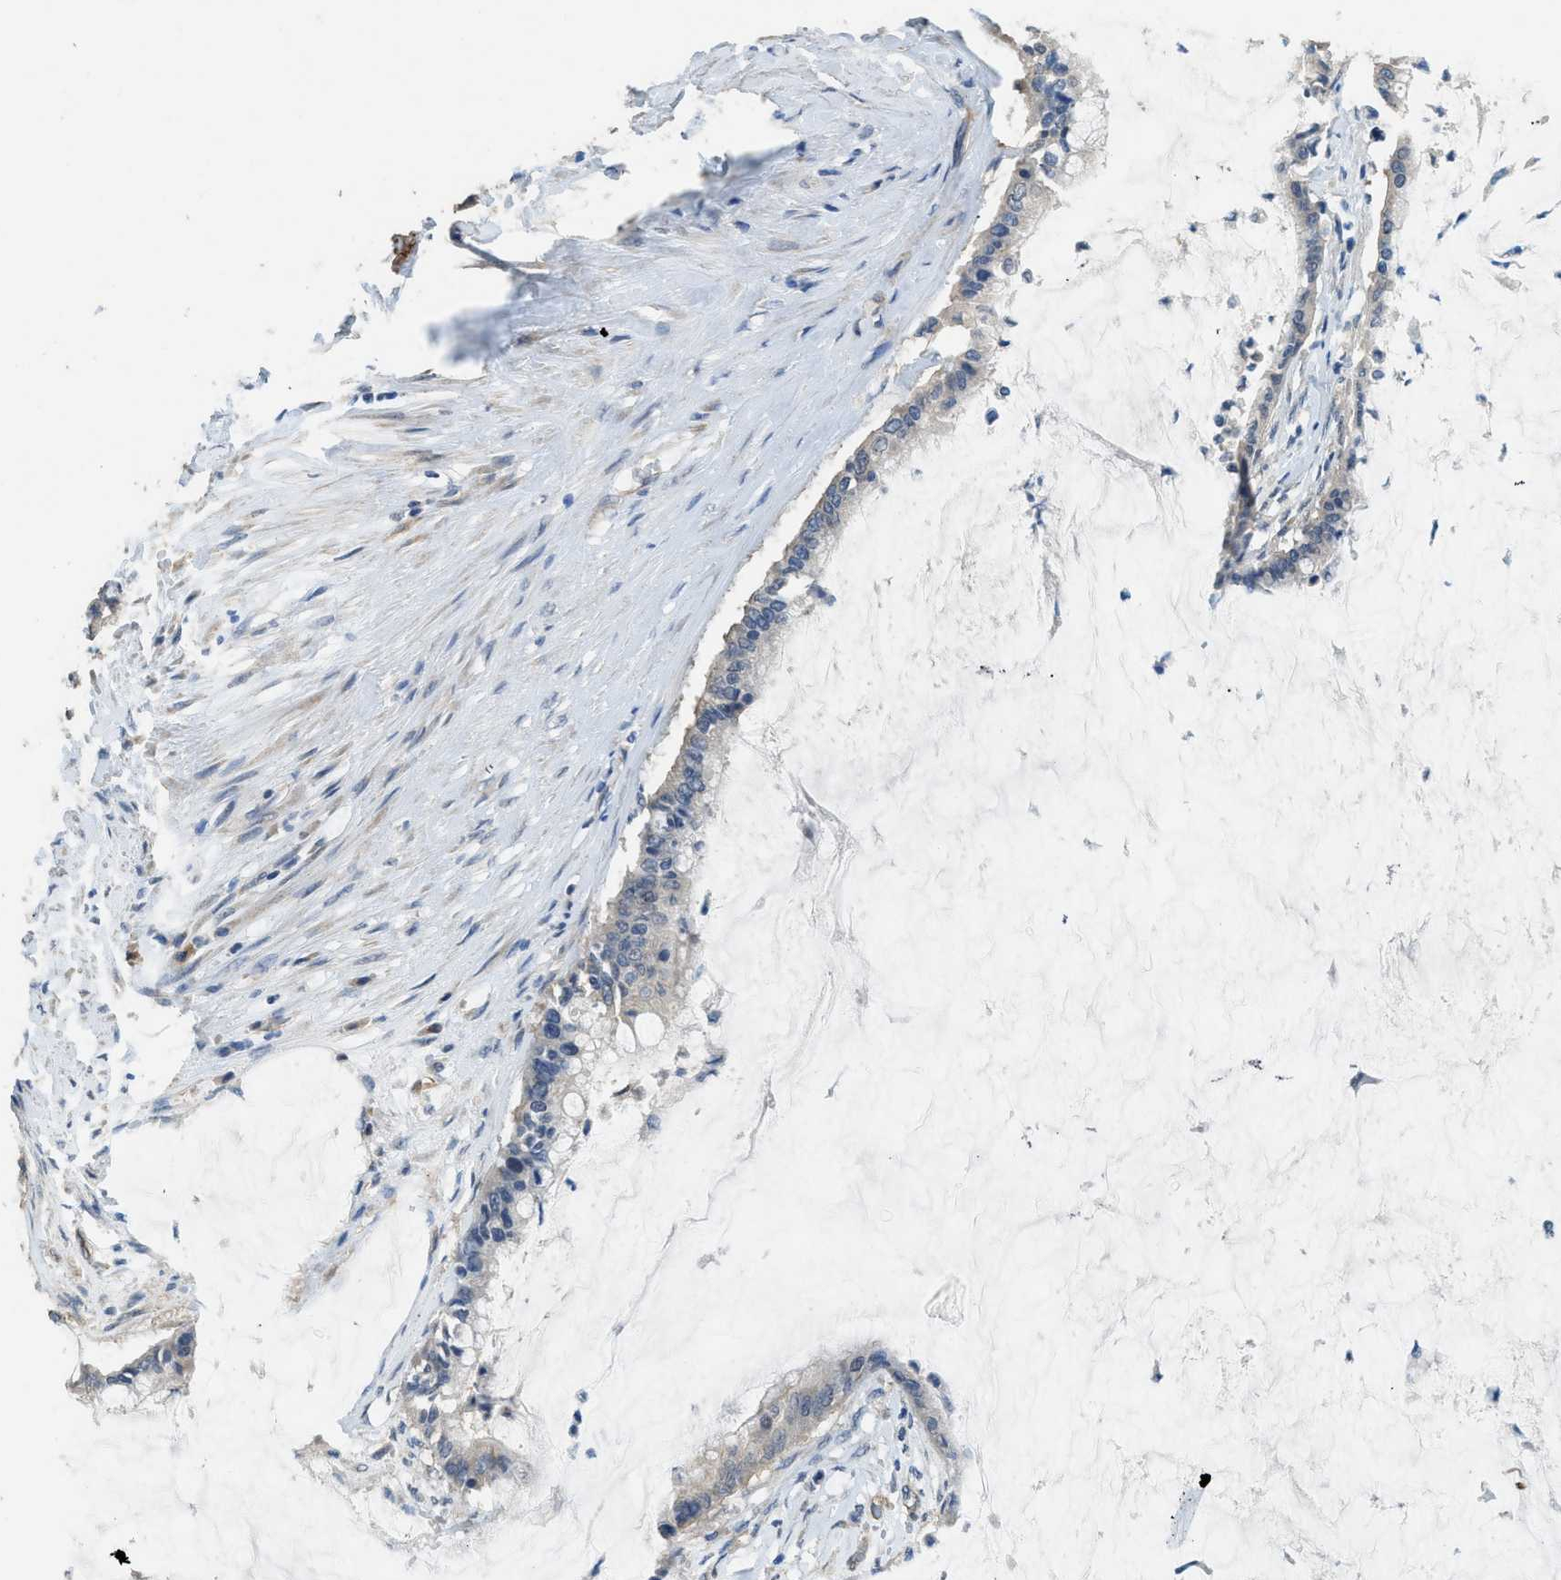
{"staining": {"intensity": "negative", "quantity": "none", "location": "none"}, "tissue": "pancreatic cancer", "cell_type": "Tumor cells", "image_type": "cancer", "snomed": [{"axis": "morphology", "description": "Adenocarcinoma, NOS"}, {"axis": "topography", "description": "Pancreas"}], "caption": "The immunohistochemistry (IHC) photomicrograph has no significant positivity in tumor cells of adenocarcinoma (pancreatic) tissue.", "gene": "SYNM", "patient": {"sex": "male", "age": 41}}